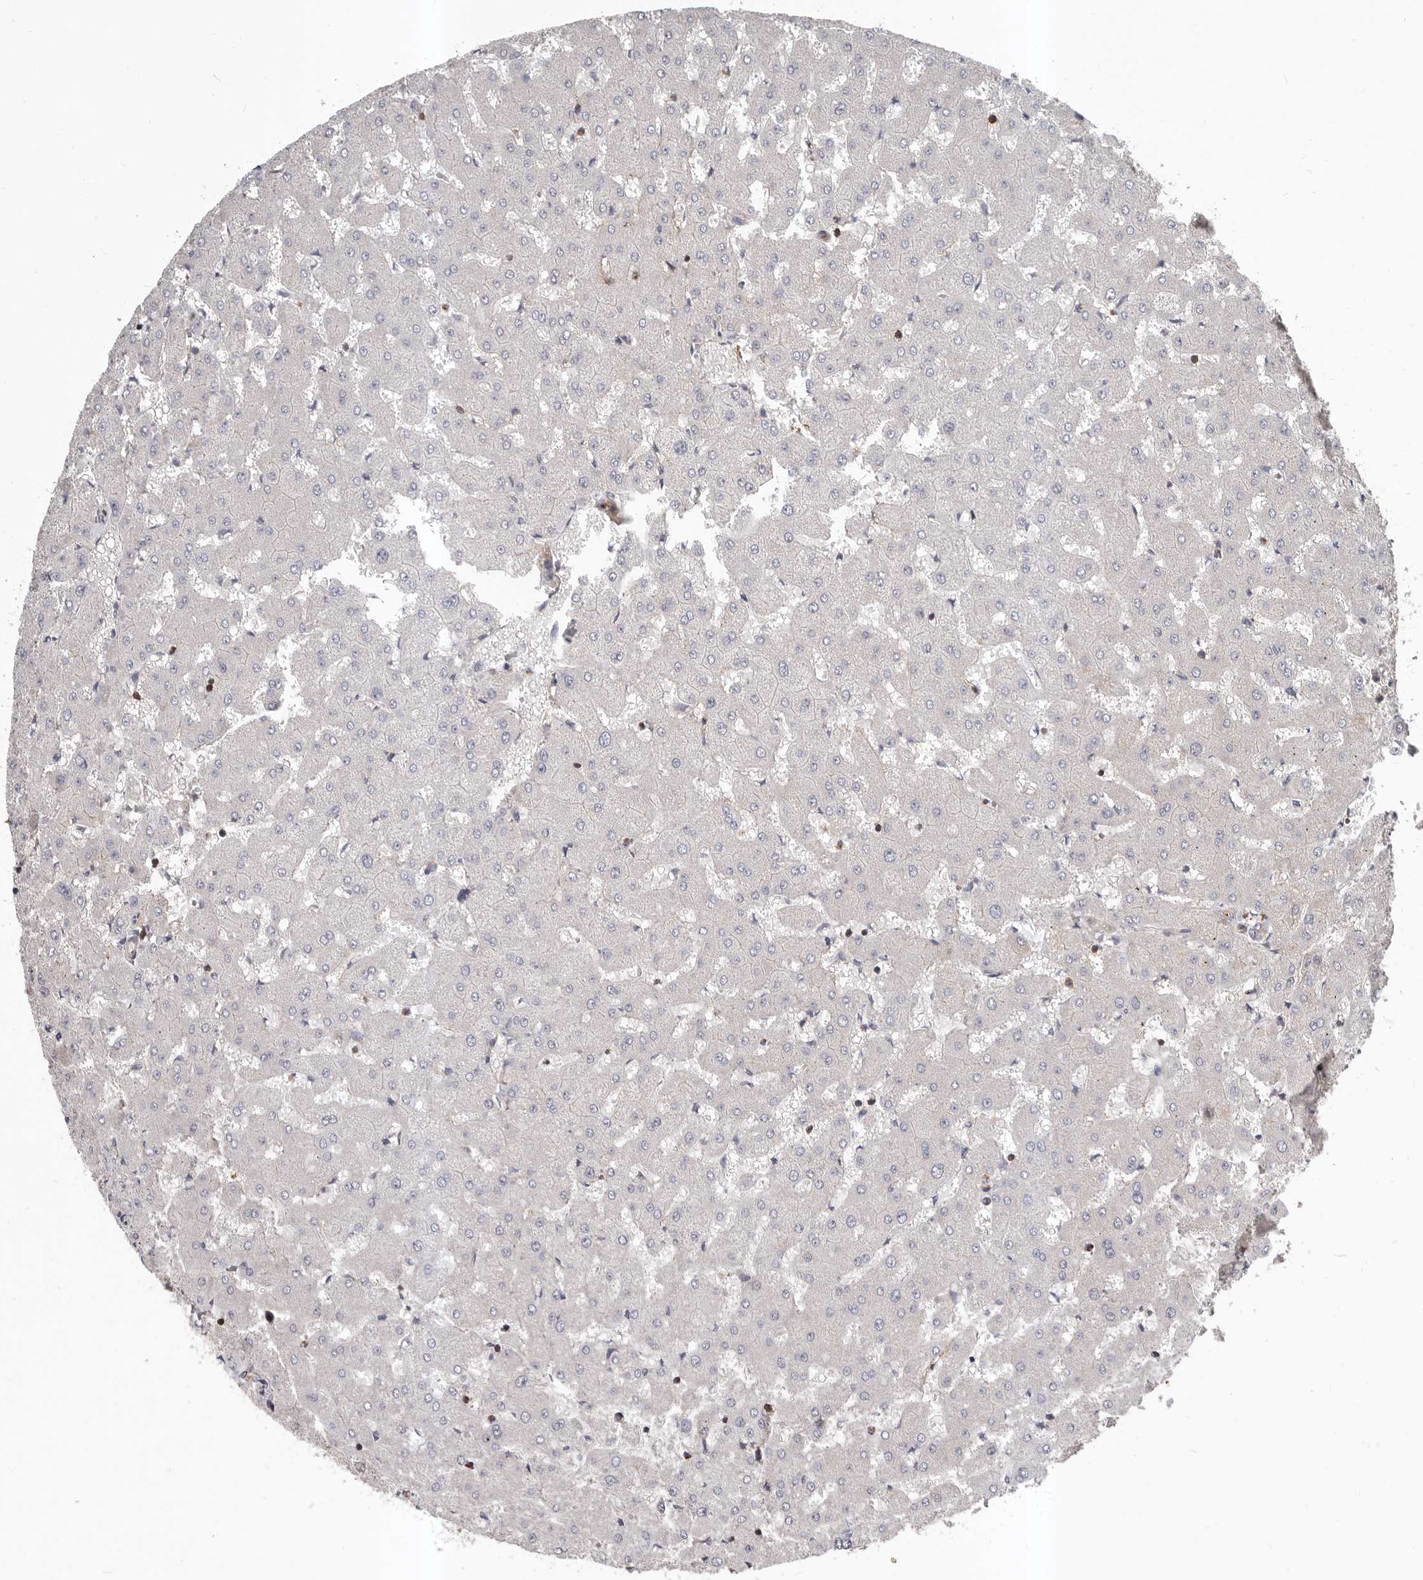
{"staining": {"intensity": "negative", "quantity": "none", "location": "none"}, "tissue": "liver", "cell_type": "Cholangiocytes", "image_type": "normal", "snomed": [{"axis": "morphology", "description": "Normal tissue, NOS"}, {"axis": "topography", "description": "Liver"}], "caption": "Immunohistochemistry (IHC) histopathology image of normal liver: liver stained with DAB demonstrates no significant protein staining in cholangiocytes.", "gene": "PNRC2", "patient": {"sex": "female", "age": 63}}